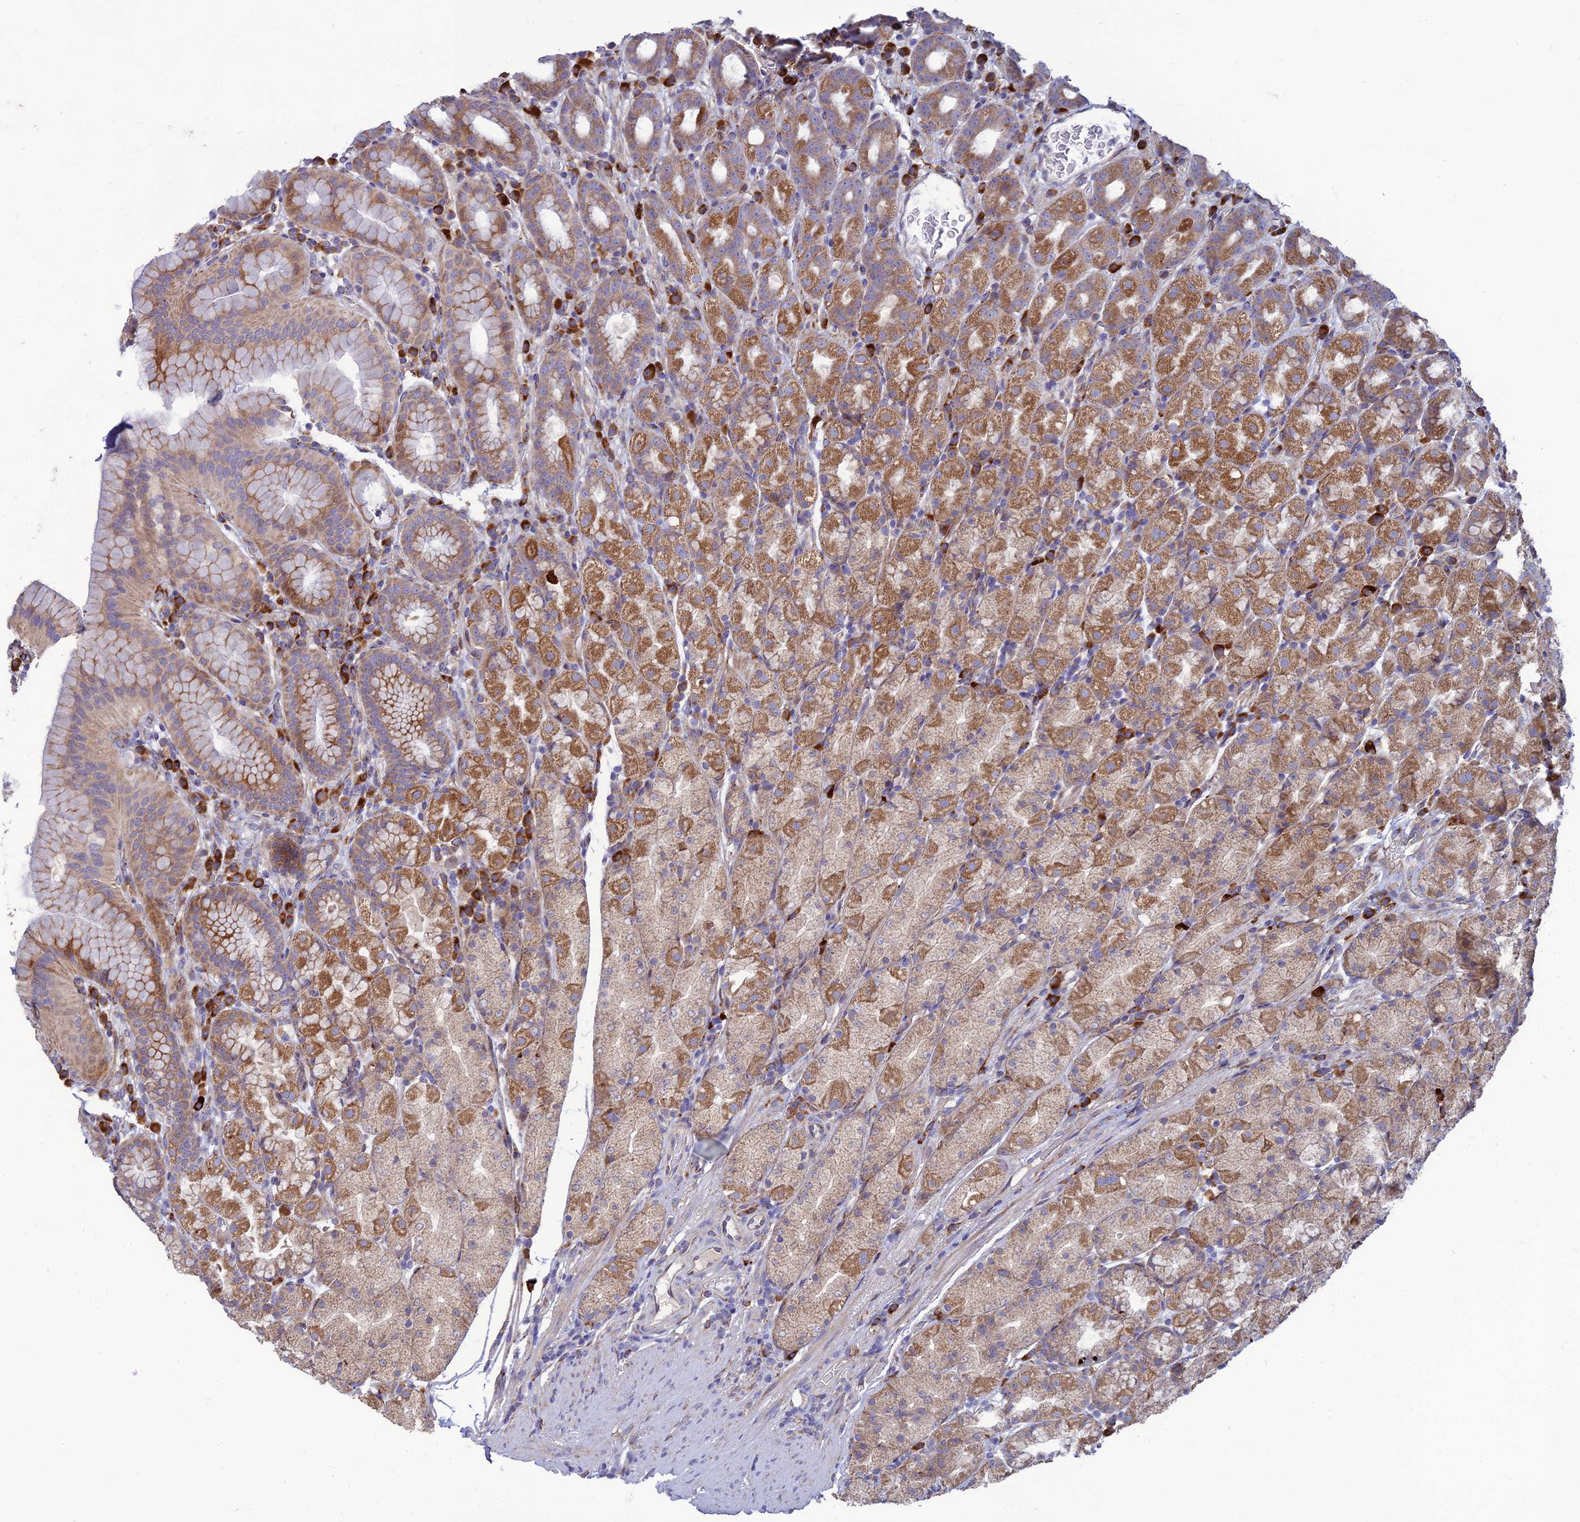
{"staining": {"intensity": "moderate", "quantity": ">75%", "location": "cytoplasmic/membranous"}, "tissue": "stomach", "cell_type": "Glandular cells", "image_type": "normal", "snomed": [{"axis": "morphology", "description": "Normal tissue, NOS"}, {"axis": "topography", "description": "Stomach, upper"}, {"axis": "topography", "description": "Stomach, lower"}, {"axis": "topography", "description": "Small intestine"}], "caption": "Immunohistochemistry micrograph of unremarkable stomach: human stomach stained using immunohistochemistry (IHC) reveals medium levels of moderate protein expression localized specifically in the cytoplasmic/membranous of glandular cells, appearing as a cytoplasmic/membranous brown color.", "gene": "RCN3", "patient": {"sex": "male", "age": 68}}